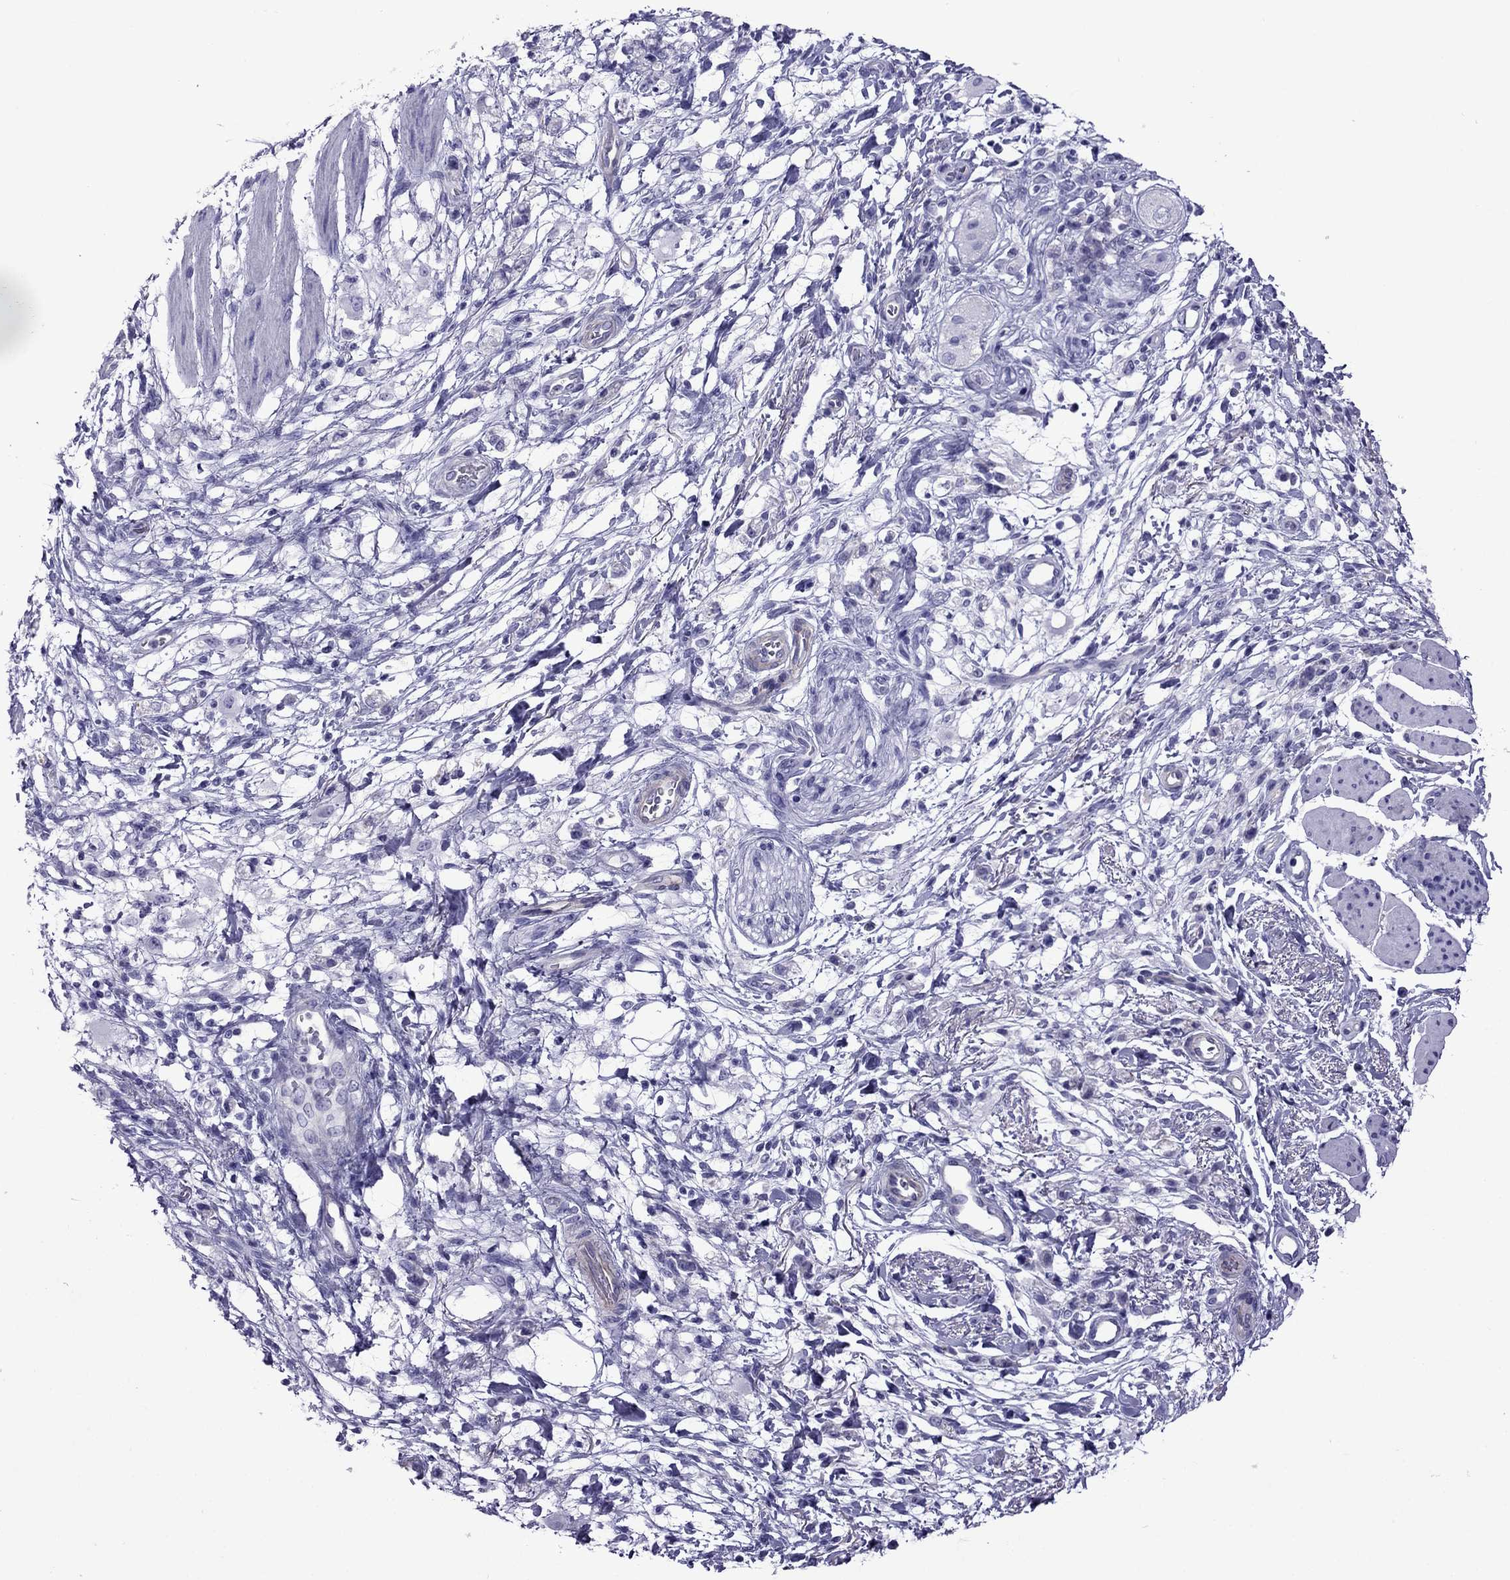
{"staining": {"intensity": "negative", "quantity": "none", "location": "none"}, "tissue": "stomach cancer", "cell_type": "Tumor cells", "image_type": "cancer", "snomed": [{"axis": "morphology", "description": "Adenocarcinoma, NOS"}, {"axis": "topography", "description": "Stomach"}], "caption": "Immunohistochemistry micrograph of neoplastic tissue: stomach cancer (adenocarcinoma) stained with DAB shows no significant protein staining in tumor cells.", "gene": "MYL11", "patient": {"sex": "female", "age": 60}}